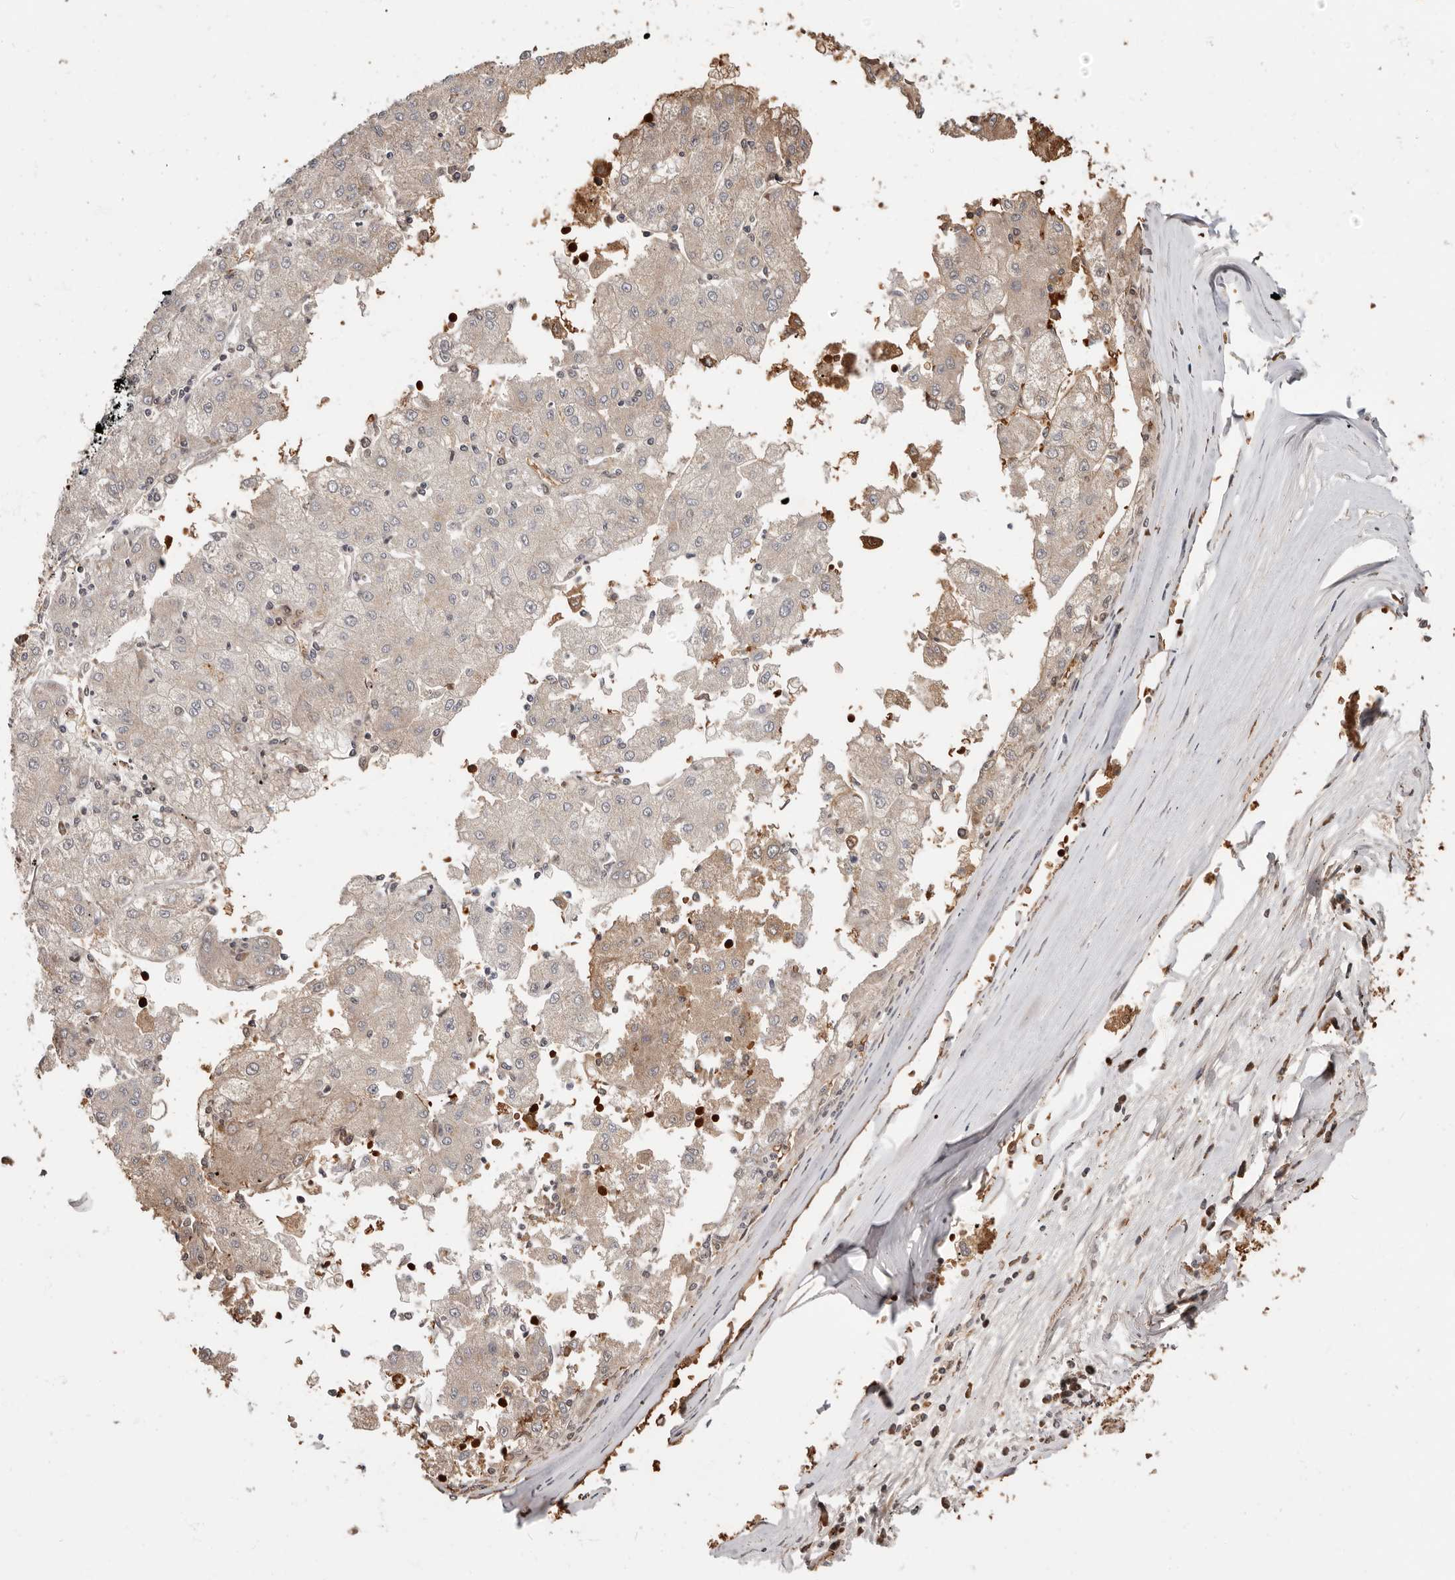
{"staining": {"intensity": "weak", "quantity": "25%-75%", "location": "cytoplasmic/membranous"}, "tissue": "liver cancer", "cell_type": "Tumor cells", "image_type": "cancer", "snomed": [{"axis": "morphology", "description": "Carcinoma, Hepatocellular, NOS"}, {"axis": "topography", "description": "Liver"}], "caption": "Protein analysis of liver cancer tissue shows weak cytoplasmic/membranous positivity in about 25%-75% of tumor cells. Nuclei are stained in blue.", "gene": "NCOA3", "patient": {"sex": "male", "age": 72}}